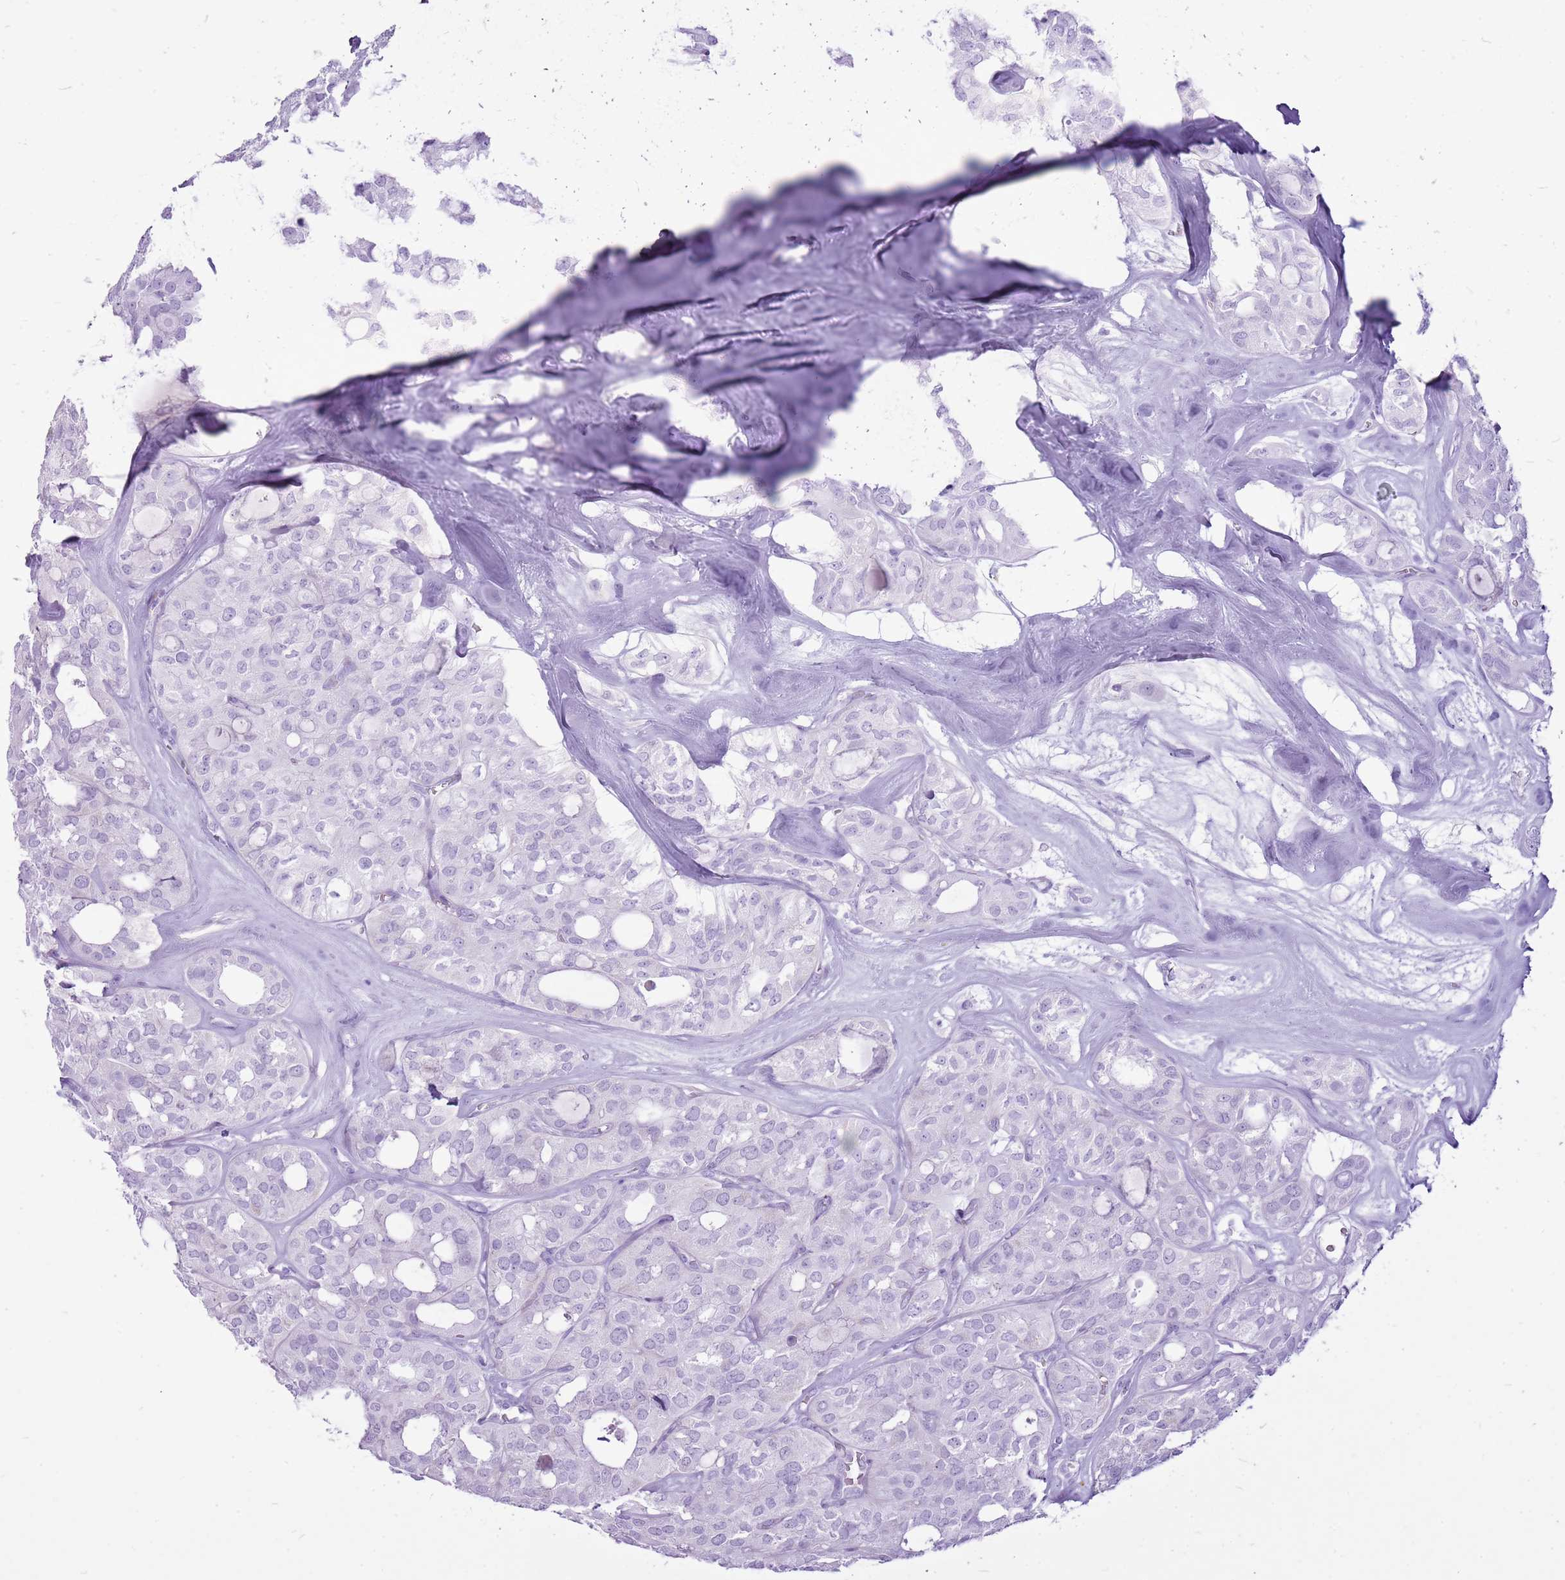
{"staining": {"intensity": "negative", "quantity": "none", "location": "none"}, "tissue": "thyroid cancer", "cell_type": "Tumor cells", "image_type": "cancer", "snomed": [{"axis": "morphology", "description": "Follicular adenoma carcinoma, NOS"}, {"axis": "topography", "description": "Thyroid gland"}], "caption": "Protein analysis of follicular adenoma carcinoma (thyroid) shows no significant positivity in tumor cells. (Brightfield microscopy of DAB immunohistochemistry at high magnification).", "gene": "CNFN", "patient": {"sex": "male", "age": 75}}